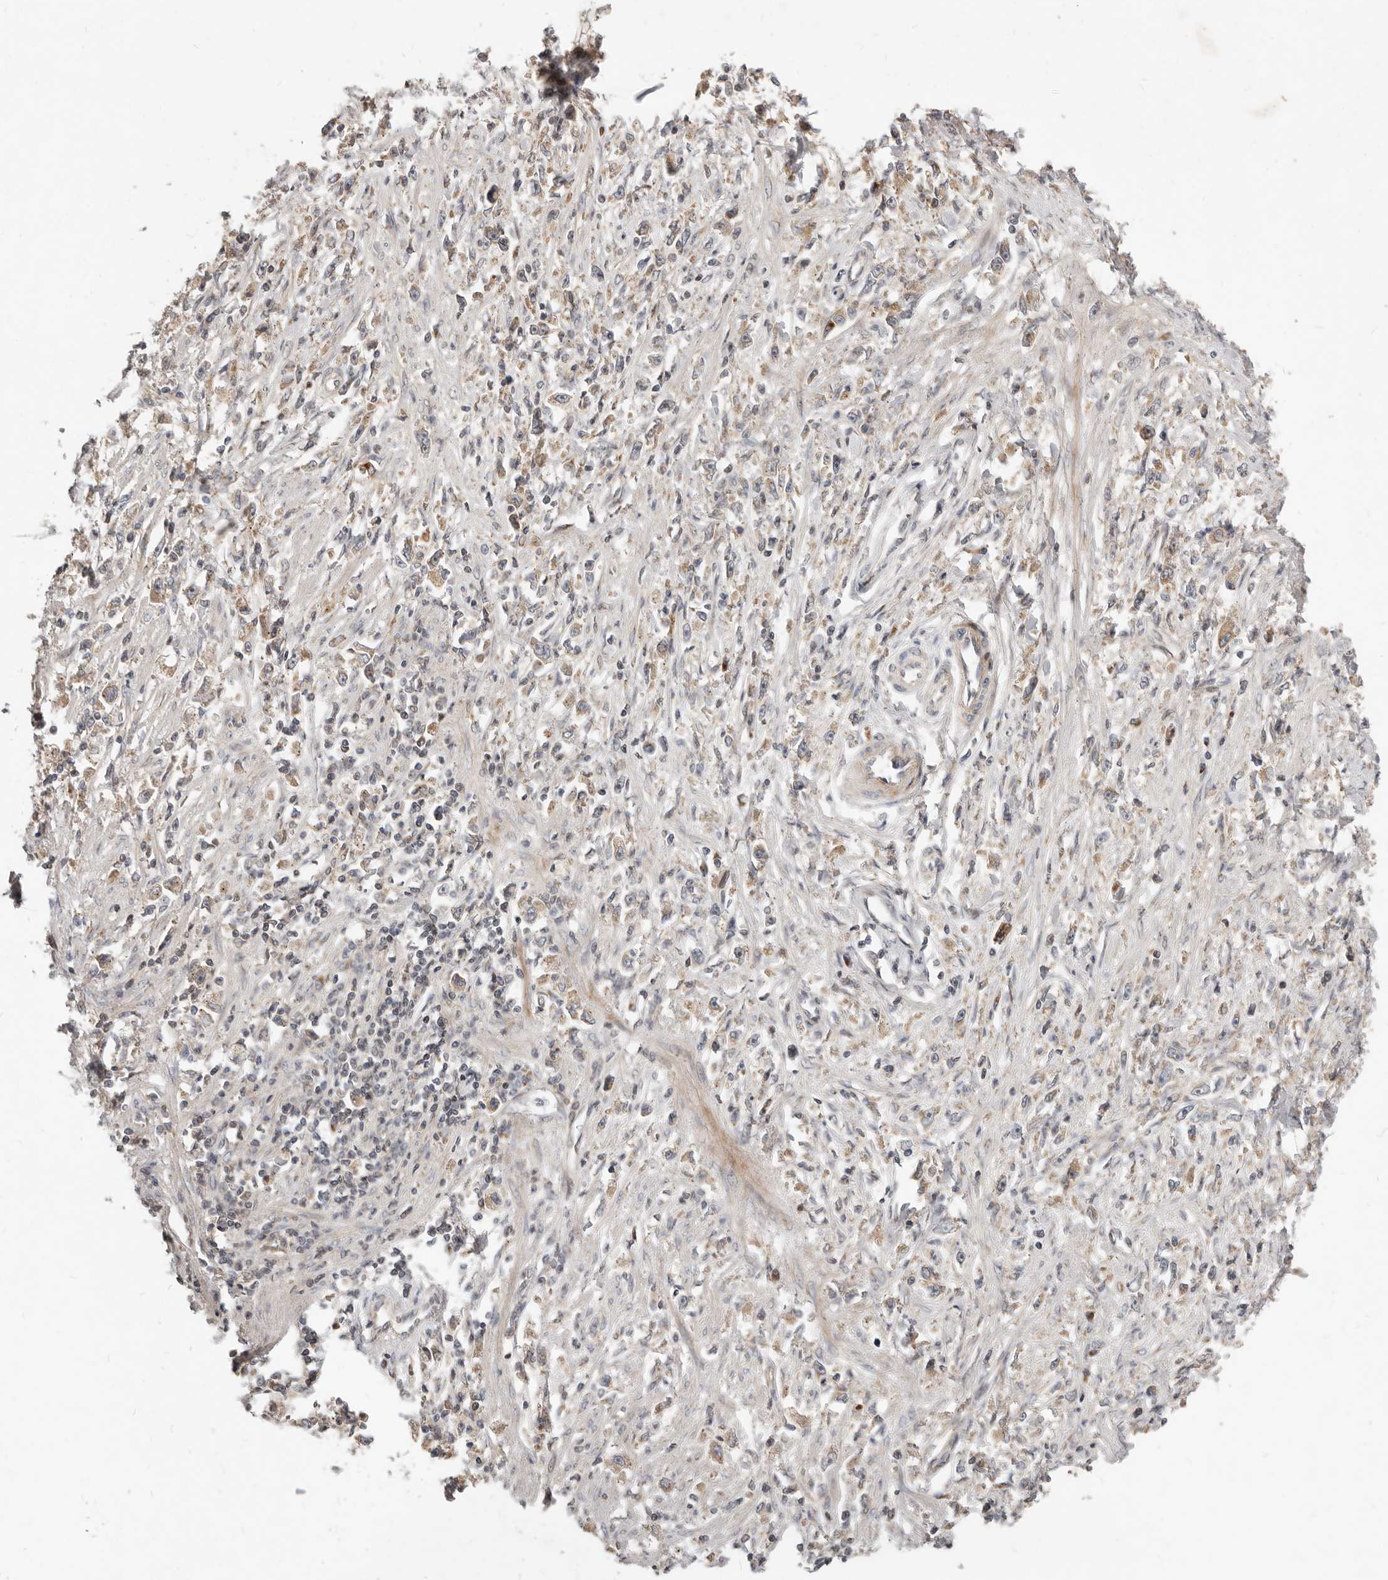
{"staining": {"intensity": "negative", "quantity": "none", "location": "none"}, "tissue": "stomach cancer", "cell_type": "Tumor cells", "image_type": "cancer", "snomed": [{"axis": "morphology", "description": "Adenocarcinoma, NOS"}, {"axis": "topography", "description": "Stomach"}], "caption": "Stomach adenocarcinoma stained for a protein using immunohistochemistry demonstrates no positivity tumor cells.", "gene": "NPY4R", "patient": {"sex": "female", "age": 59}}